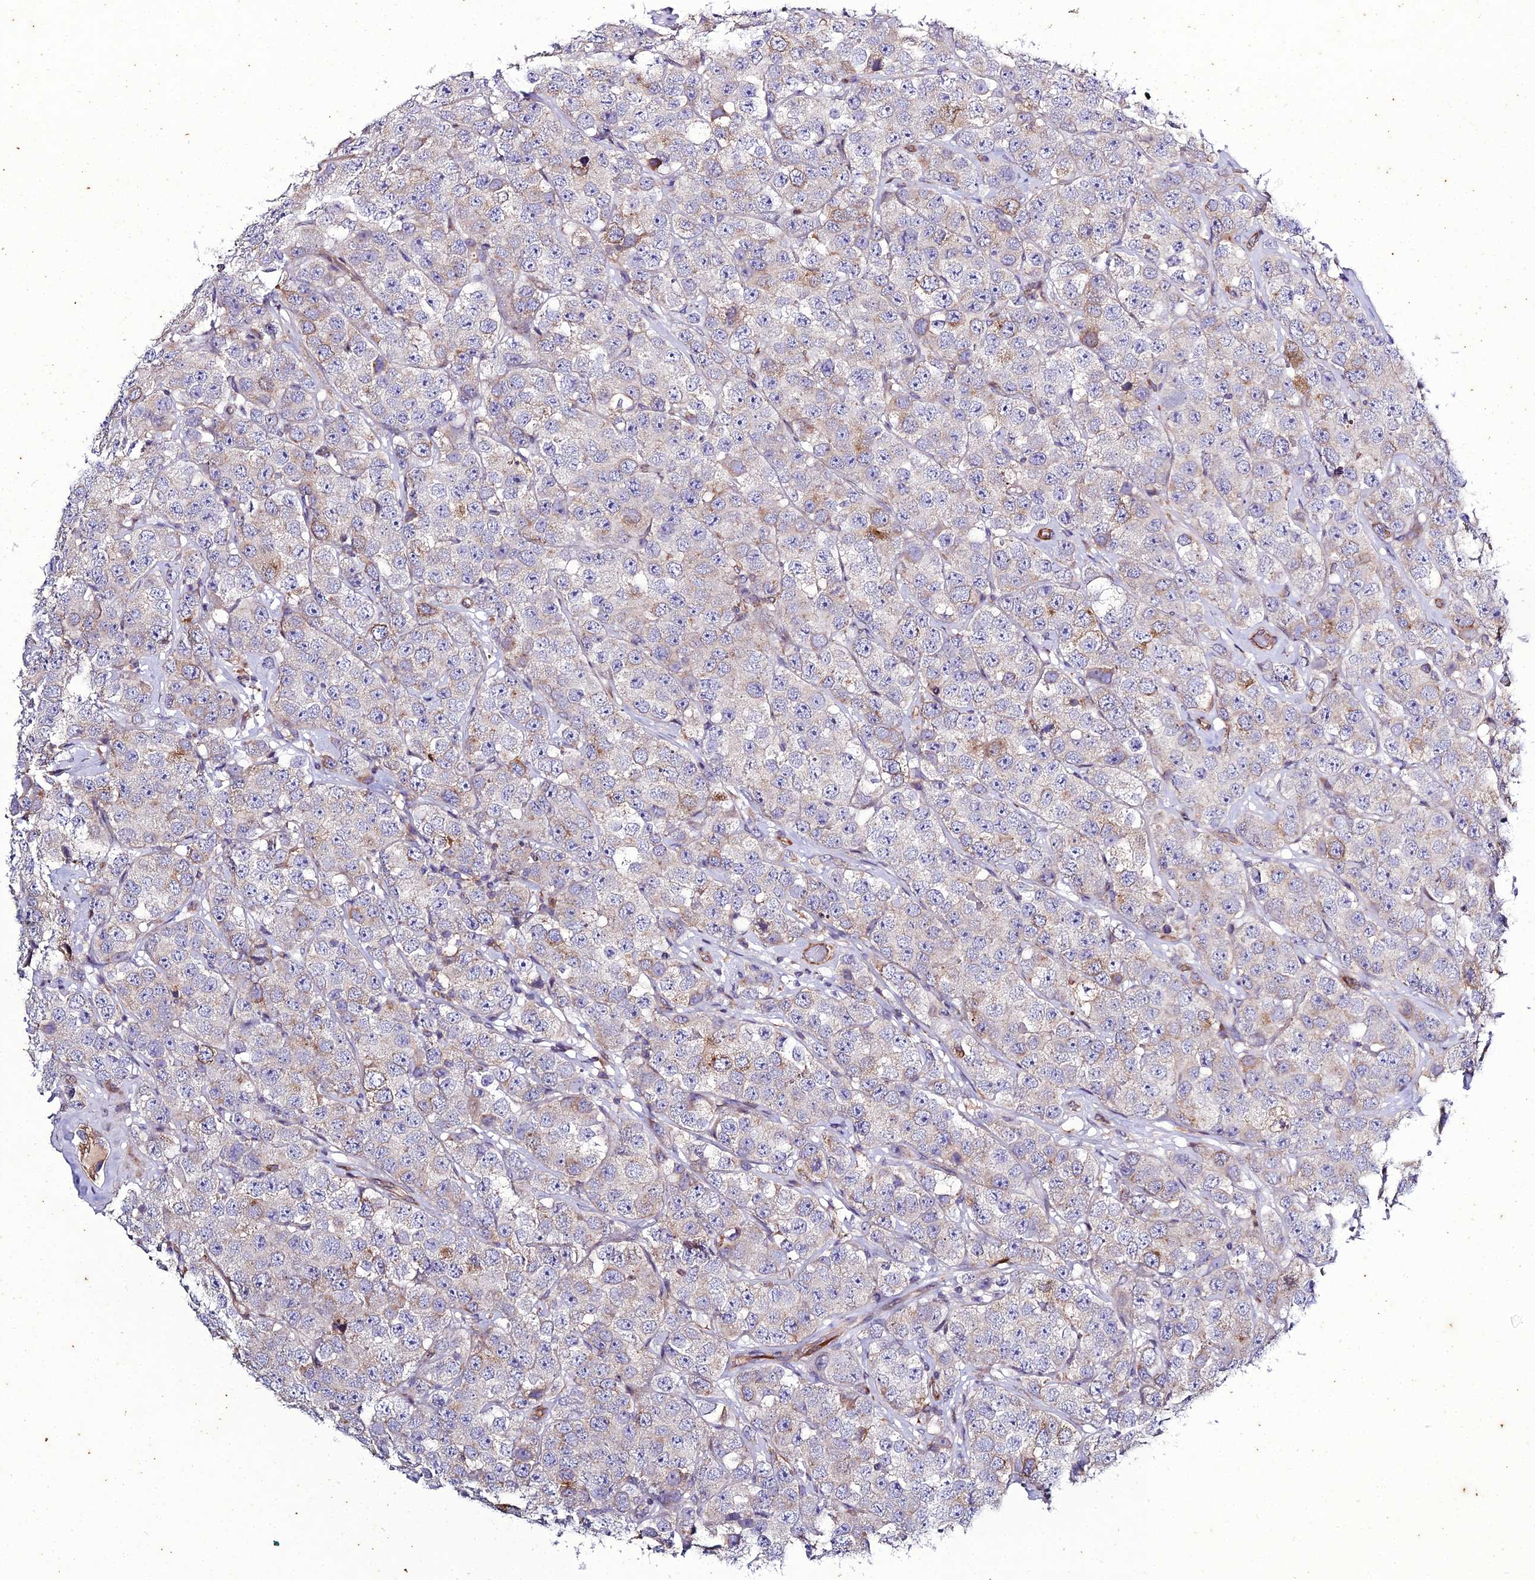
{"staining": {"intensity": "weak", "quantity": "<25%", "location": "cytoplasmic/membranous"}, "tissue": "testis cancer", "cell_type": "Tumor cells", "image_type": "cancer", "snomed": [{"axis": "morphology", "description": "Seminoma, NOS"}, {"axis": "topography", "description": "Testis"}], "caption": "This image is of testis cancer (seminoma) stained with immunohistochemistry (IHC) to label a protein in brown with the nuclei are counter-stained blue. There is no positivity in tumor cells.", "gene": "ARL6IP1", "patient": {"sex": "male", "age": 28}}